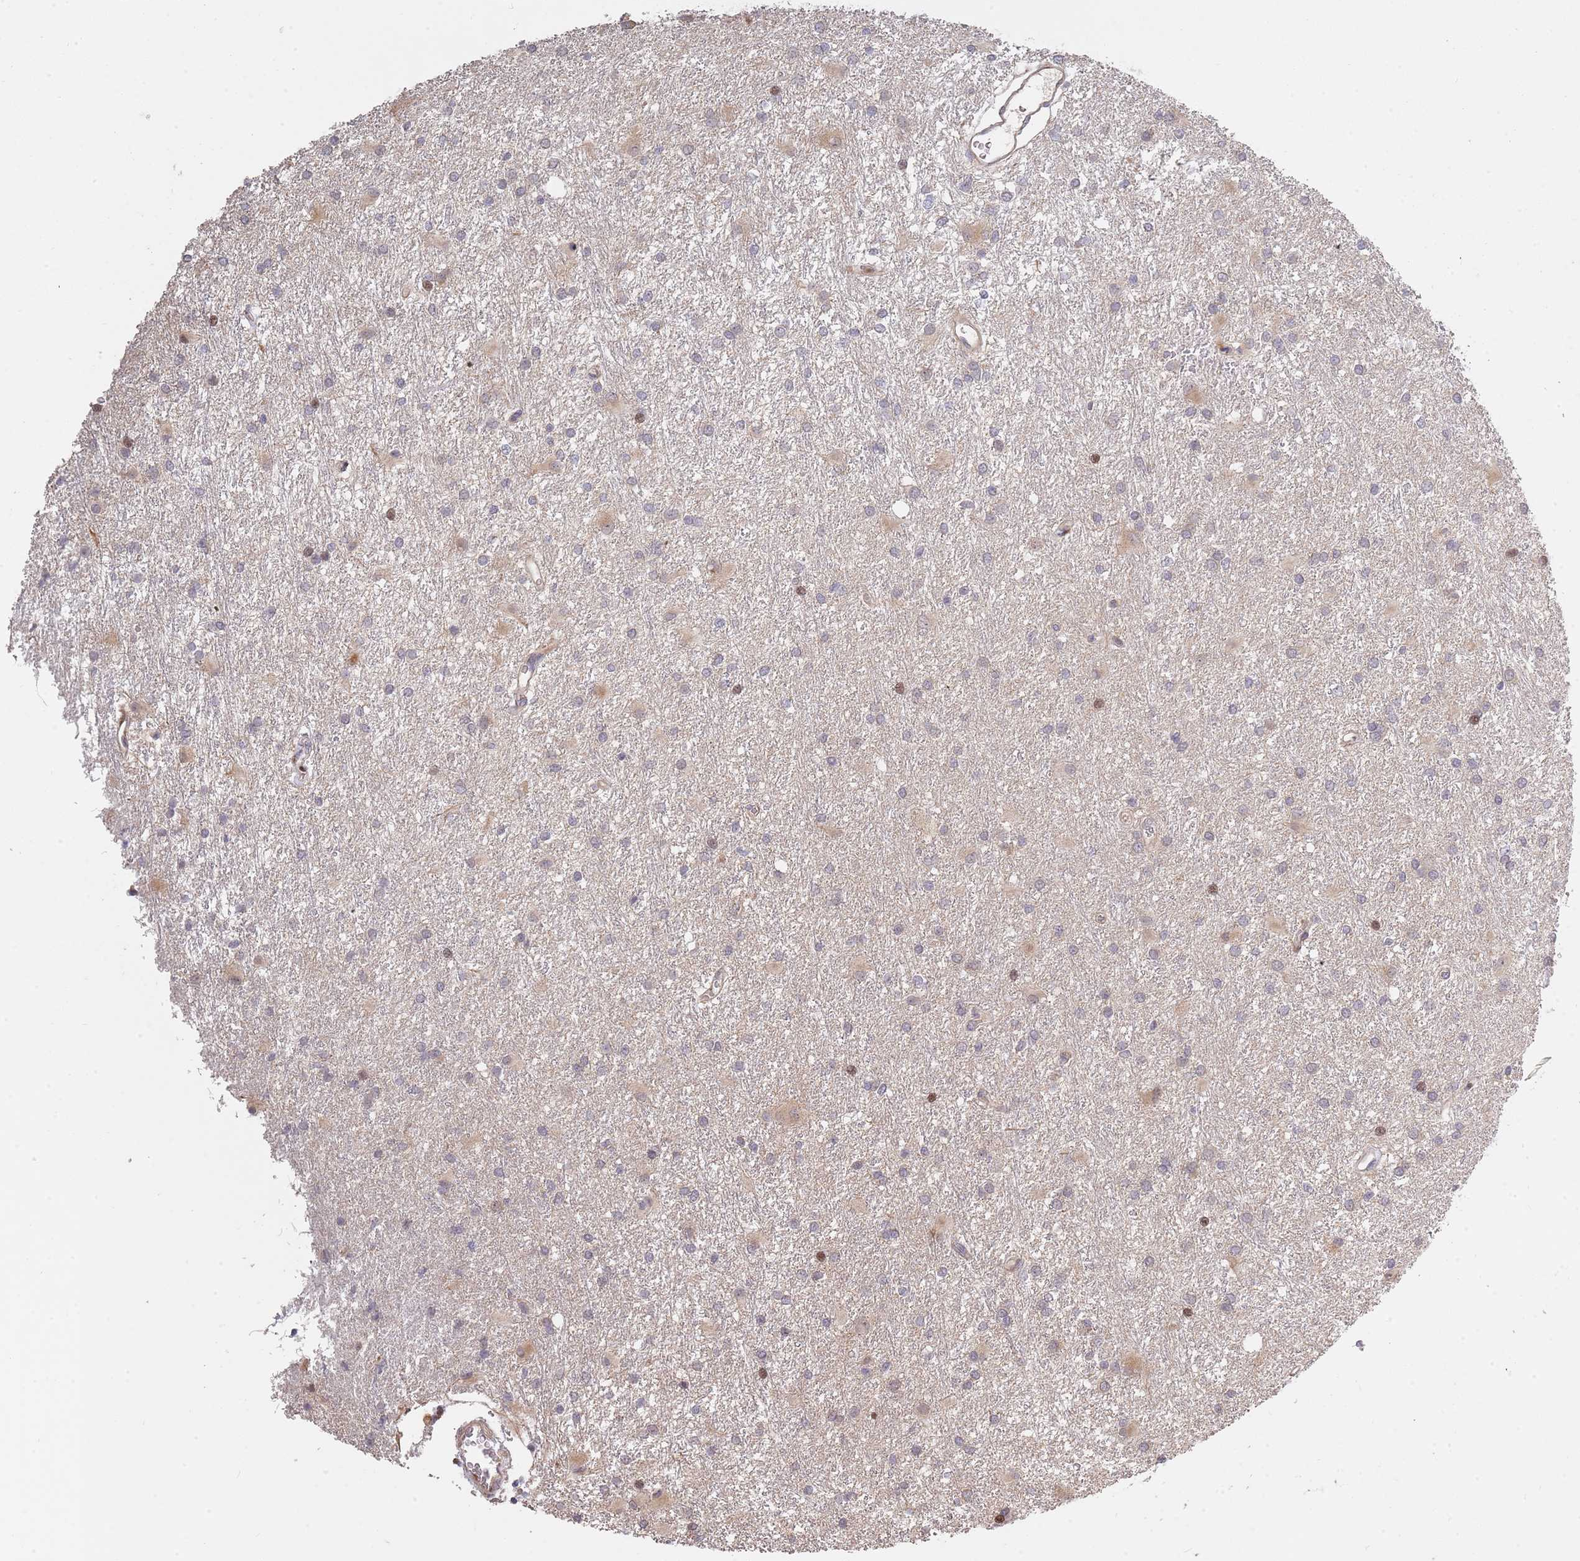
{"staining": {"intensity": "moderate", "quantity": "<25%", "location": "cytoplasmic/membranous,nuclear"}, "tissue": "glioma", "cell_type": "Tumor cells", "image_type": "cancer", "snomed": [{"axis": "morphology", "description": "Glioma, malignant, High grade"}, {"axis": "topography", "description": "Brain"}], "caption": "High-power microscopy captured an immunohistochemistry (IHC) image of glioma, revealing moderate cytoplasmic/membranous and nuclear expression in about <25% of tumor cells.", "gene": "SYNDIG1L", "patient": {"sex": "female", "age": 50}}